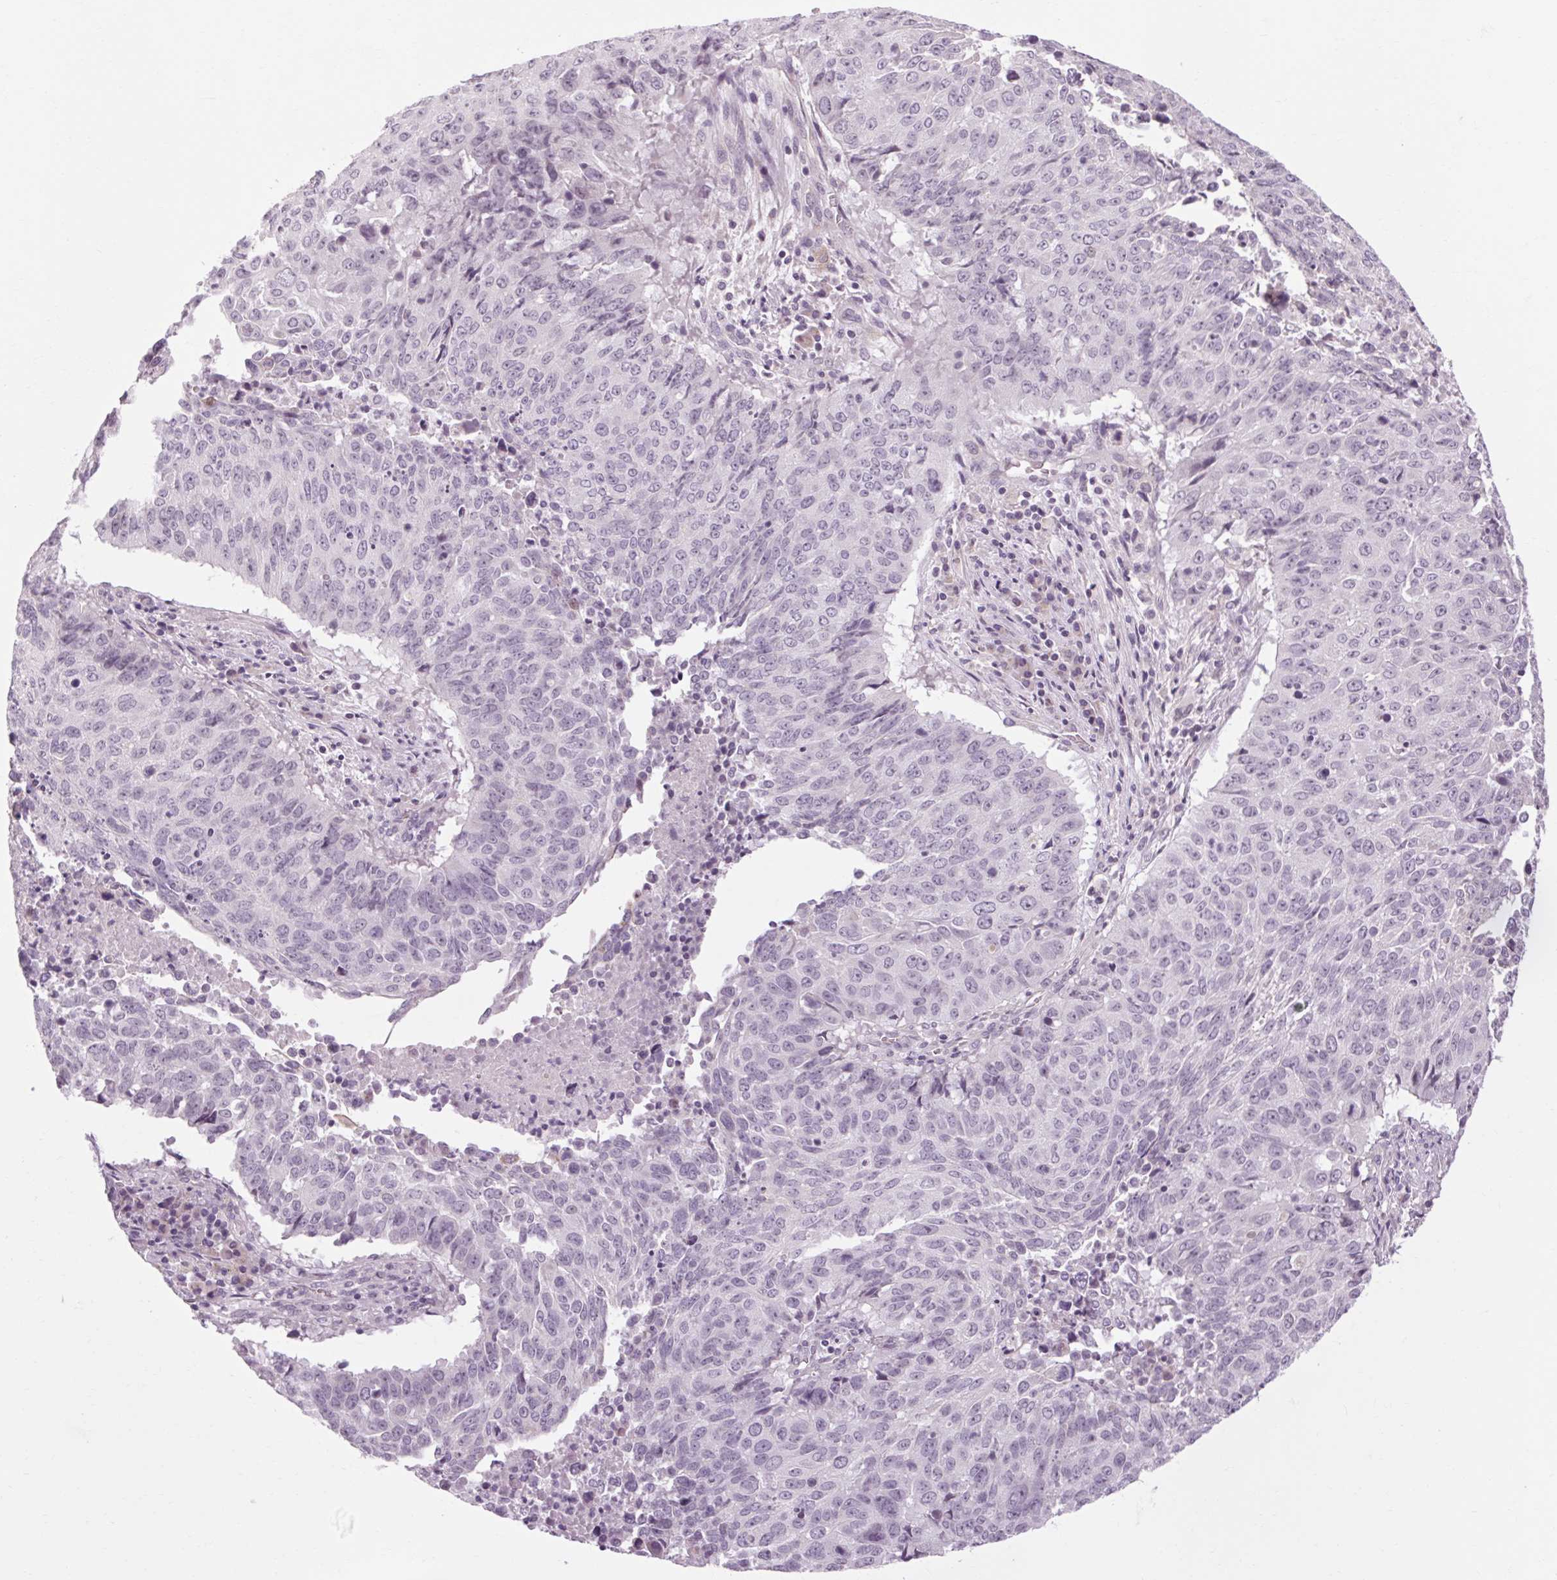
{"staining": {"intensity": "negative", "quantity": "none", "location": "none"}, "tissue": "lung cancer", "cell_type": "Tumor cells", "image_type": "cancer", "snomed": [{"axis": "morphology", "description": "Normal tissue, NOS"}, {"axis": "morphology", "description": "Squamous cell carcinoma, NOS"}, {"axis": "topography", "description": "Bronchus"}, {"axis": "topography", "description": "Lung"}], "caption": "A micrograph of lung cancer stained for a protein displays no brown staining in tumor cells.", "gene": "KLHL40", "patient": {"sex": "male", "age": 64}}